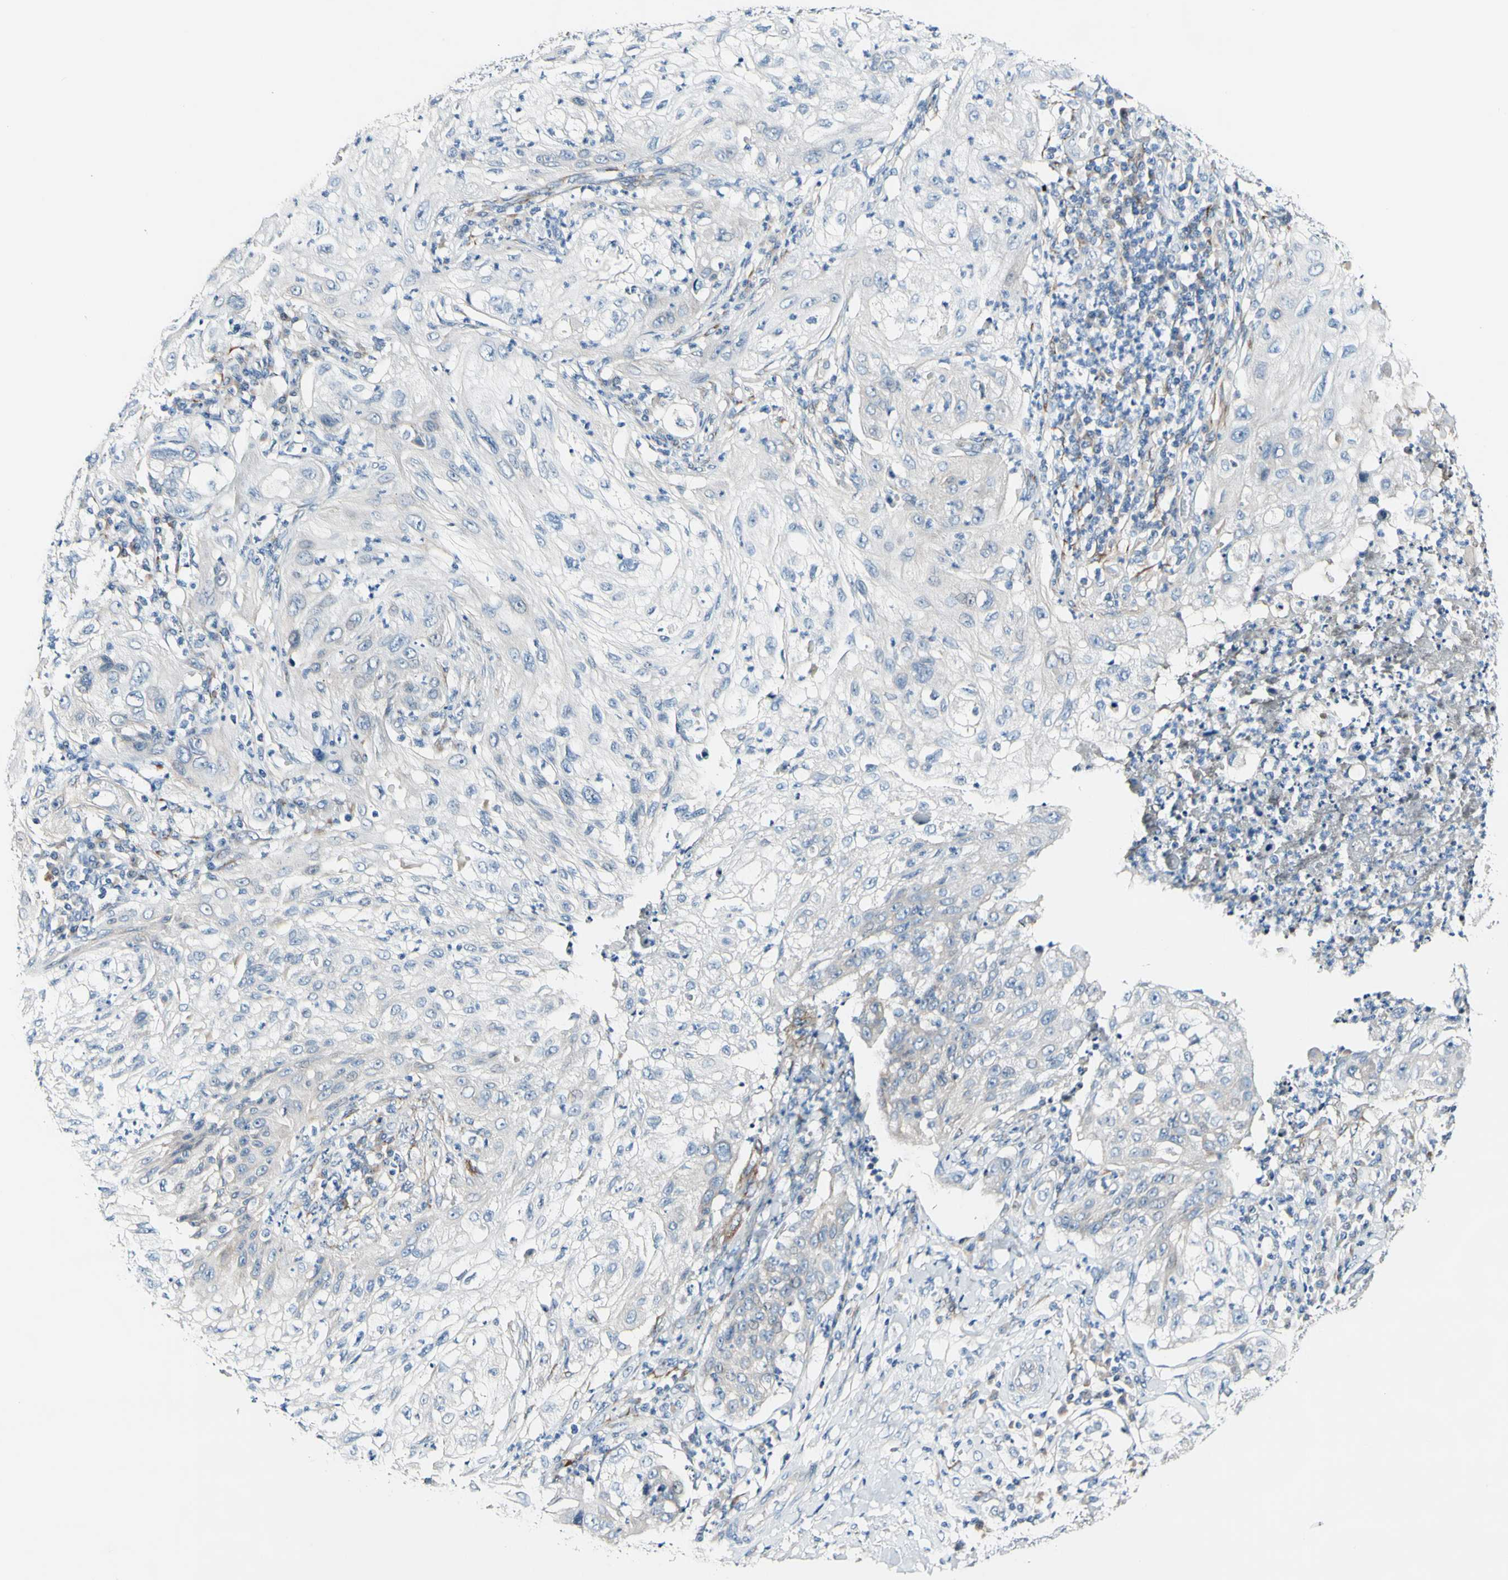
{"staining": {"intensity": "negative", "quantity": "none", "location": "none"}, "tissue": "lung cancer", "cell_type": "Tumor cells", "image_type": "cancer", "snomed": [{"axis": "morphology", "description": "Inflammation, NOS"}, {"axis": "morphology", "description": "Squamous cell carcinoma, NOS"}, {"axis": "topography", "description": "Lymph node"}, {"axis": "topography", "description": "Soft tissue"}, {"axis": "topography", "description": "Lung"}], "caption": "An IHC histopathology image of squamous cell carcinoma (lung) is shown. There is no staining in tumor cells of squamous cell carcinoma (lung).", "gene": "COL6A3", "patient": {"sex": "male", "age": 66}}